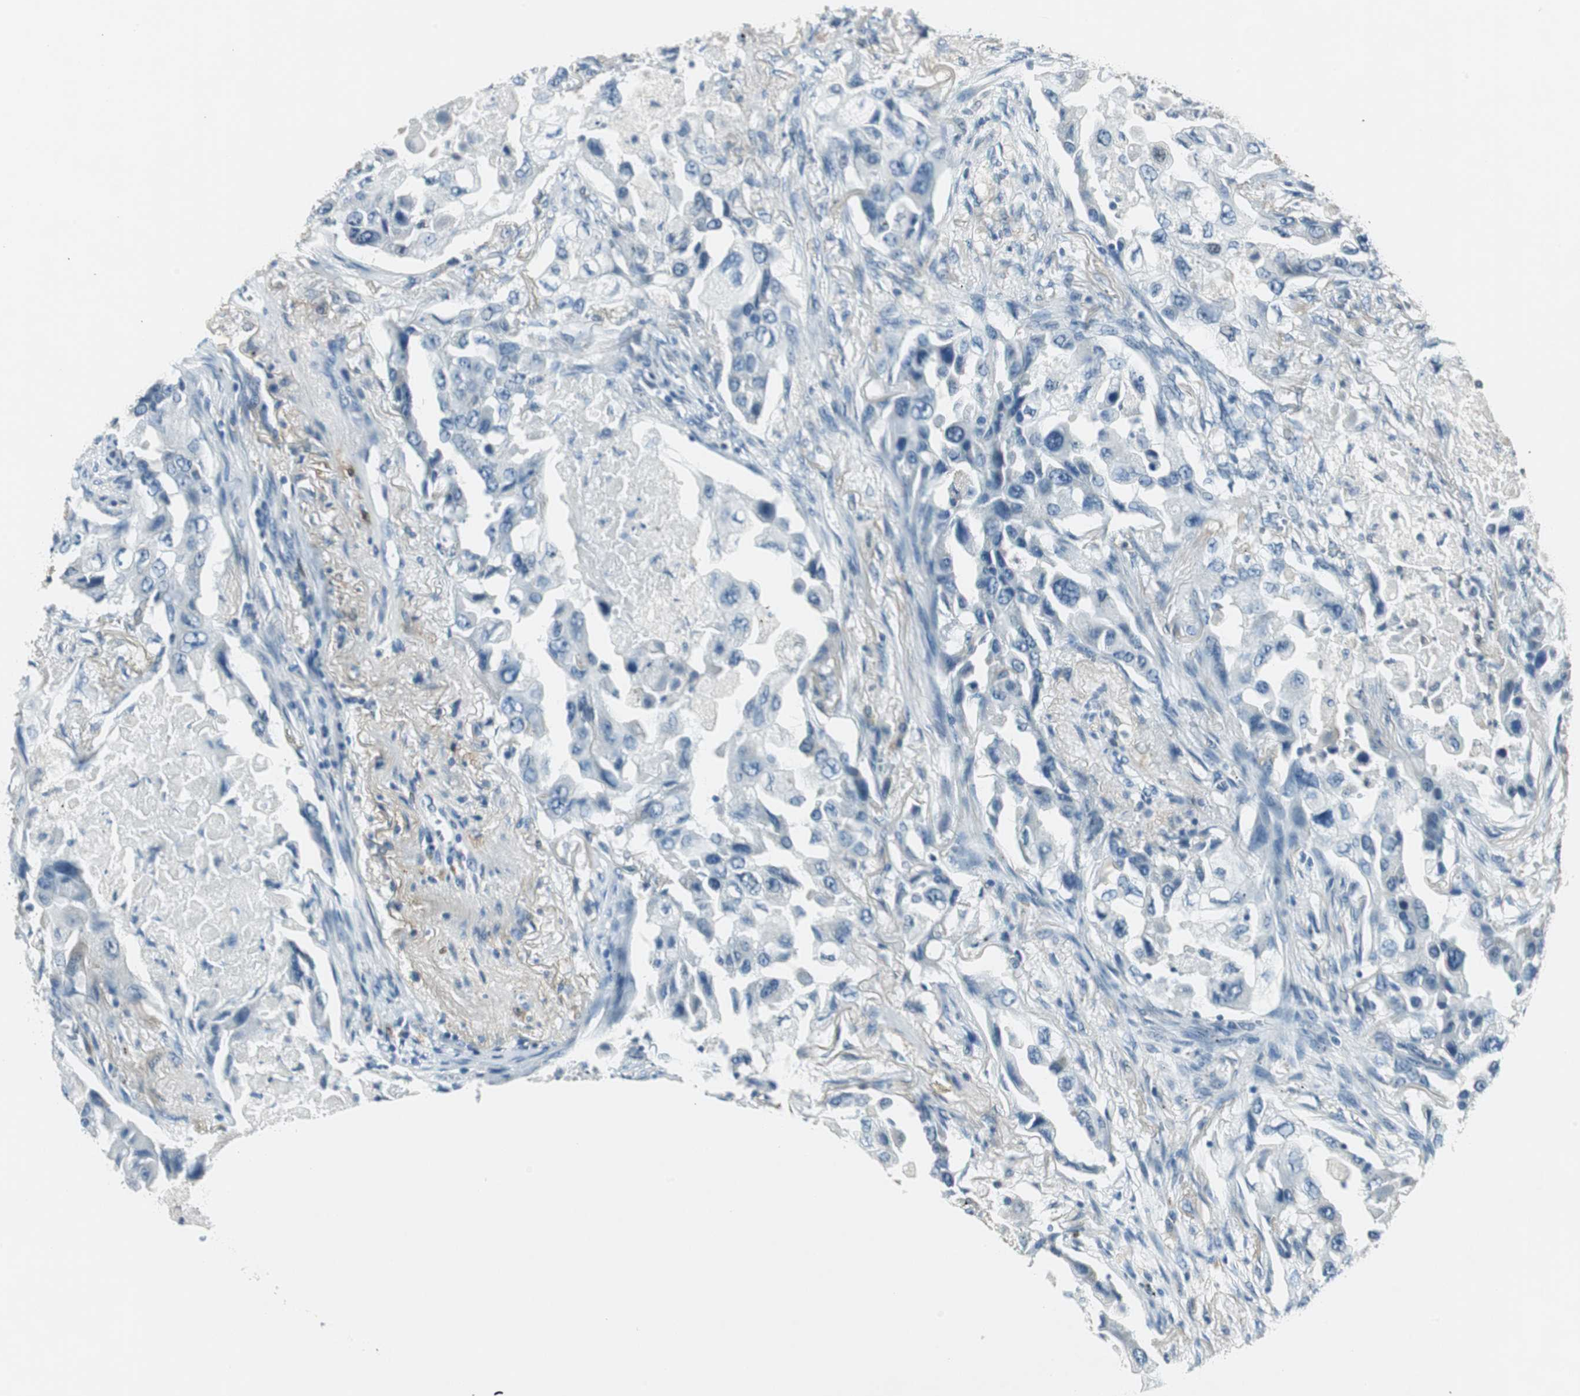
{"staining": {"intensity": "negative", "quantity": "none", "location": "none"}, "tissue": "lung cancer", "cell_type": "Tumor cells", "image_type": "cancer", "snomed": [{"axis": "morphology", "description": "Adenocarcinoma, NOS"}, {"axis": "topography", "description": "Lung"}], "caption": "Immunohistochemistry (IHC) image of neoplastic tissue: lung cancer stained with DAB displays no significant protein staining in tumor cells.", "gene": "ME1", "patient": {"sex": "female", "age": 65}}